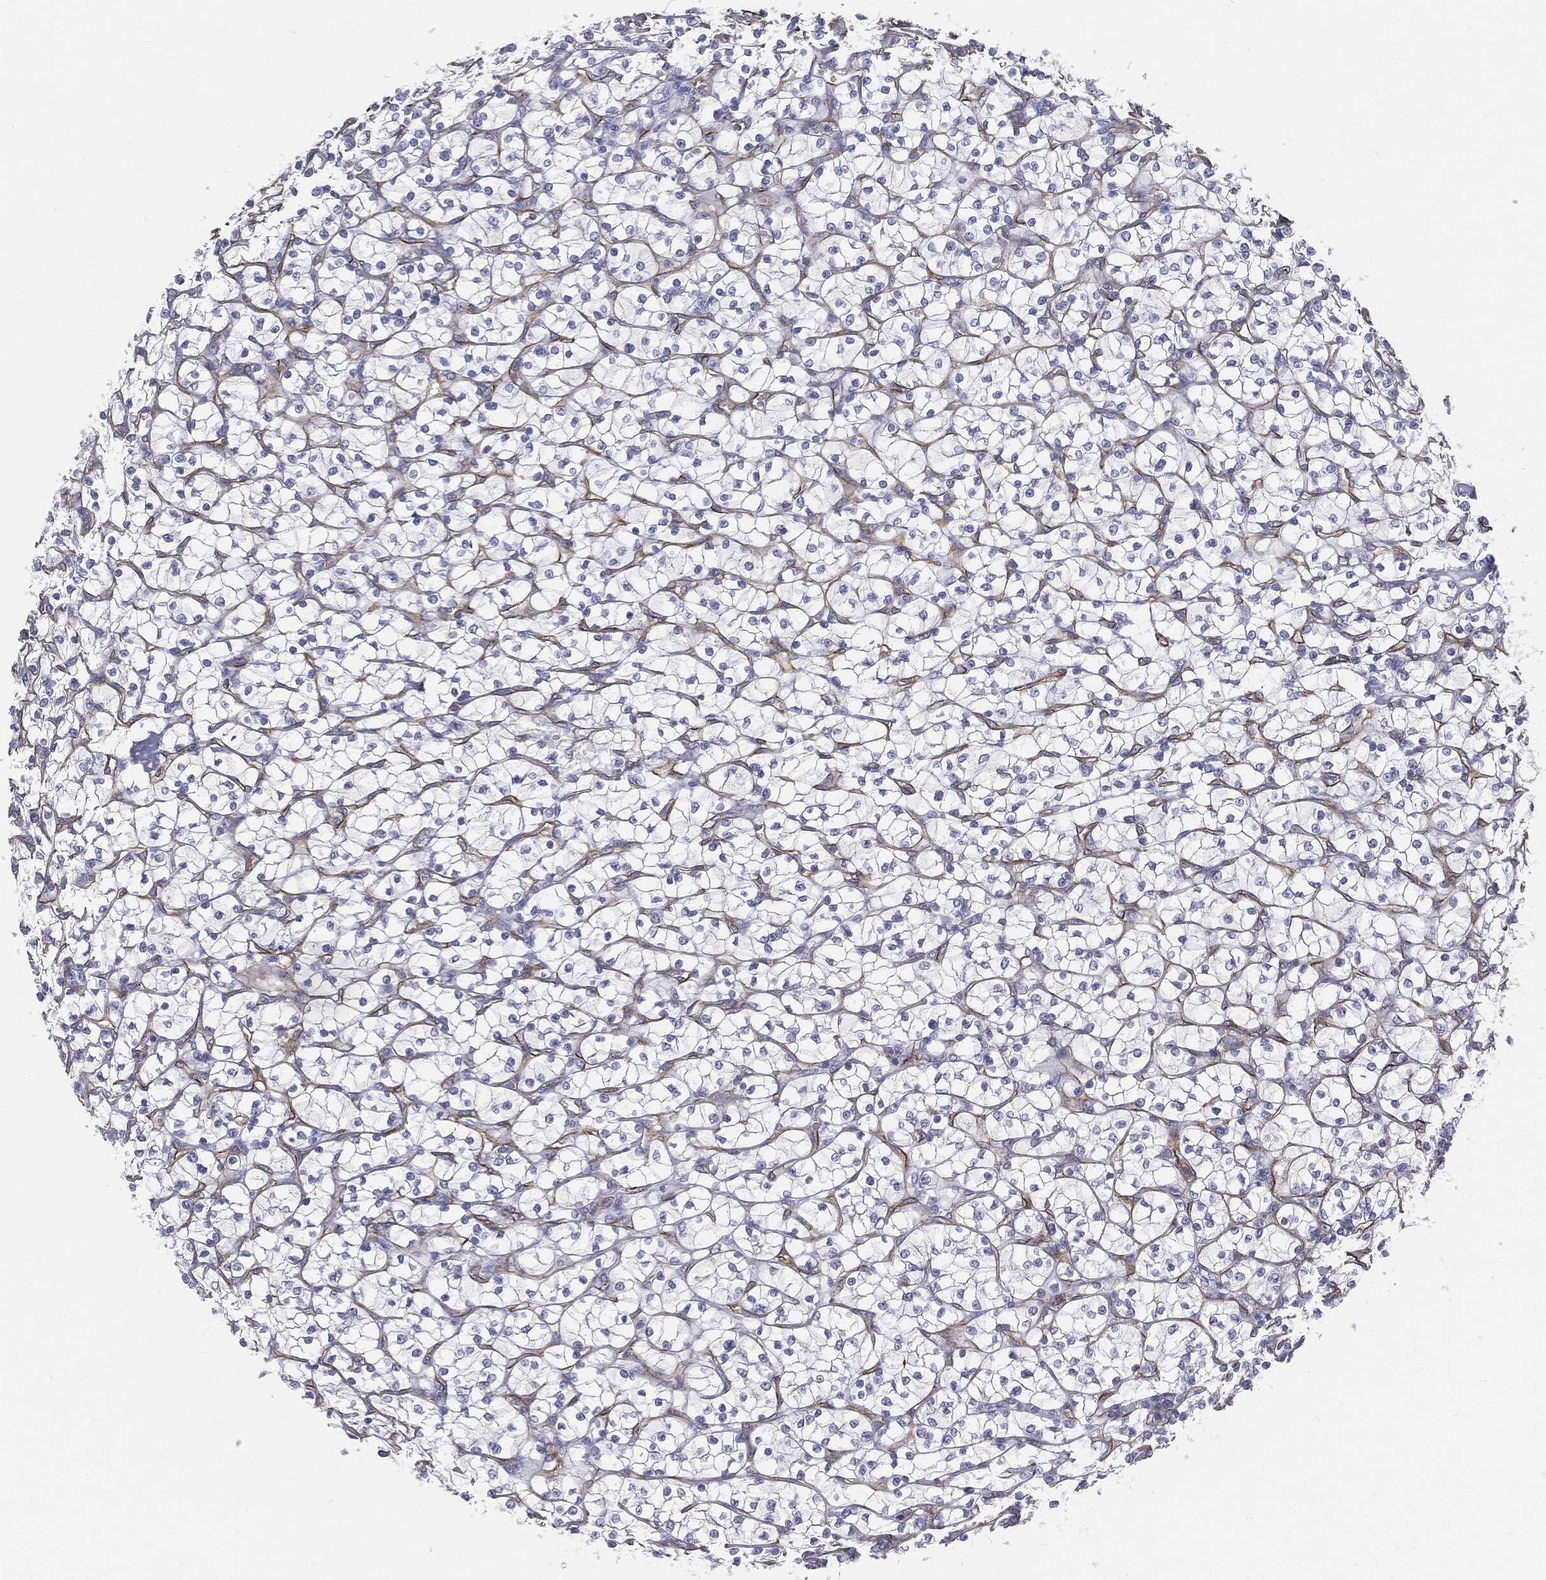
{"staining": {"intensity": "negative", "quantity": "none", "location": "none"}, "tissue": "renal cancer", "cell_type": "Tumor cells", "image_type": "cancer", "snomed": [{"axis": "morphology", "description": "Adenocarcinoma, NOS"}, {"axis": "topography", "description": "Kidney"}], "caption": "The image demonstrates no significant positivity in tumor cells of renal cancer.", "gene": "MUC5AC", "patient": {"sex": "female", "age": 64}}